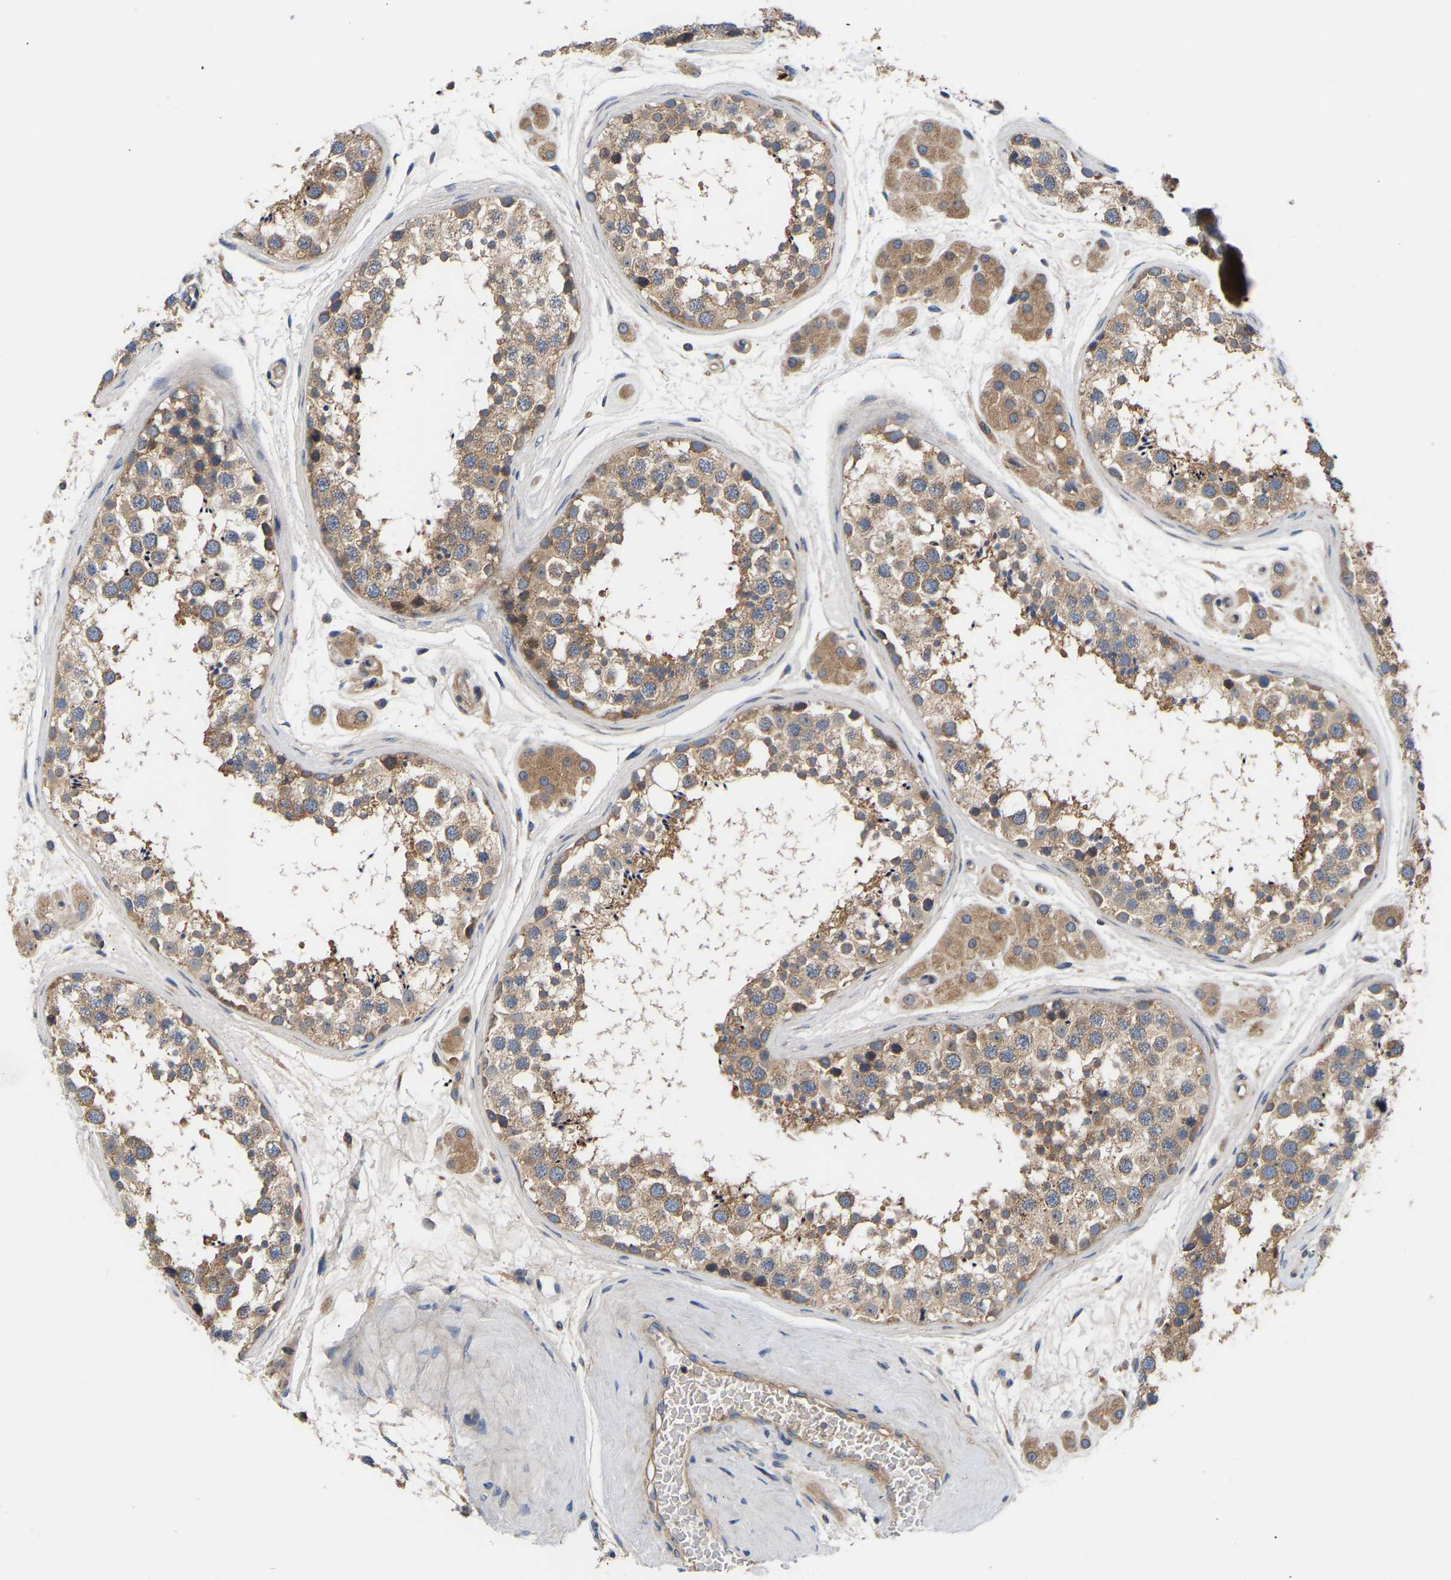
{"staining": {"intensity": "moderate", "quantity": ">75%", "location": "cytoplasmic/membranous"}, "tissue": "testis", "cell_type": "Cells in seminiferous ducts", "image_type": "normal", "snomed": [{"axis": "morphology", "description": "Normal tissue, NOS"}, {"axis": "topography", "description": "Testis"}], "caption": "Moderate cytoplasmic/membranous staining is identified in approximately >75% of cells in seminiferous ducts in benign testis. The staining is performed using DAB brown chromogen to label protein expression. The nuclei are counter-stained blue using hematoxylin.", "gene": "AIMP2", "patient": {"sex": "male", "age": 56}}